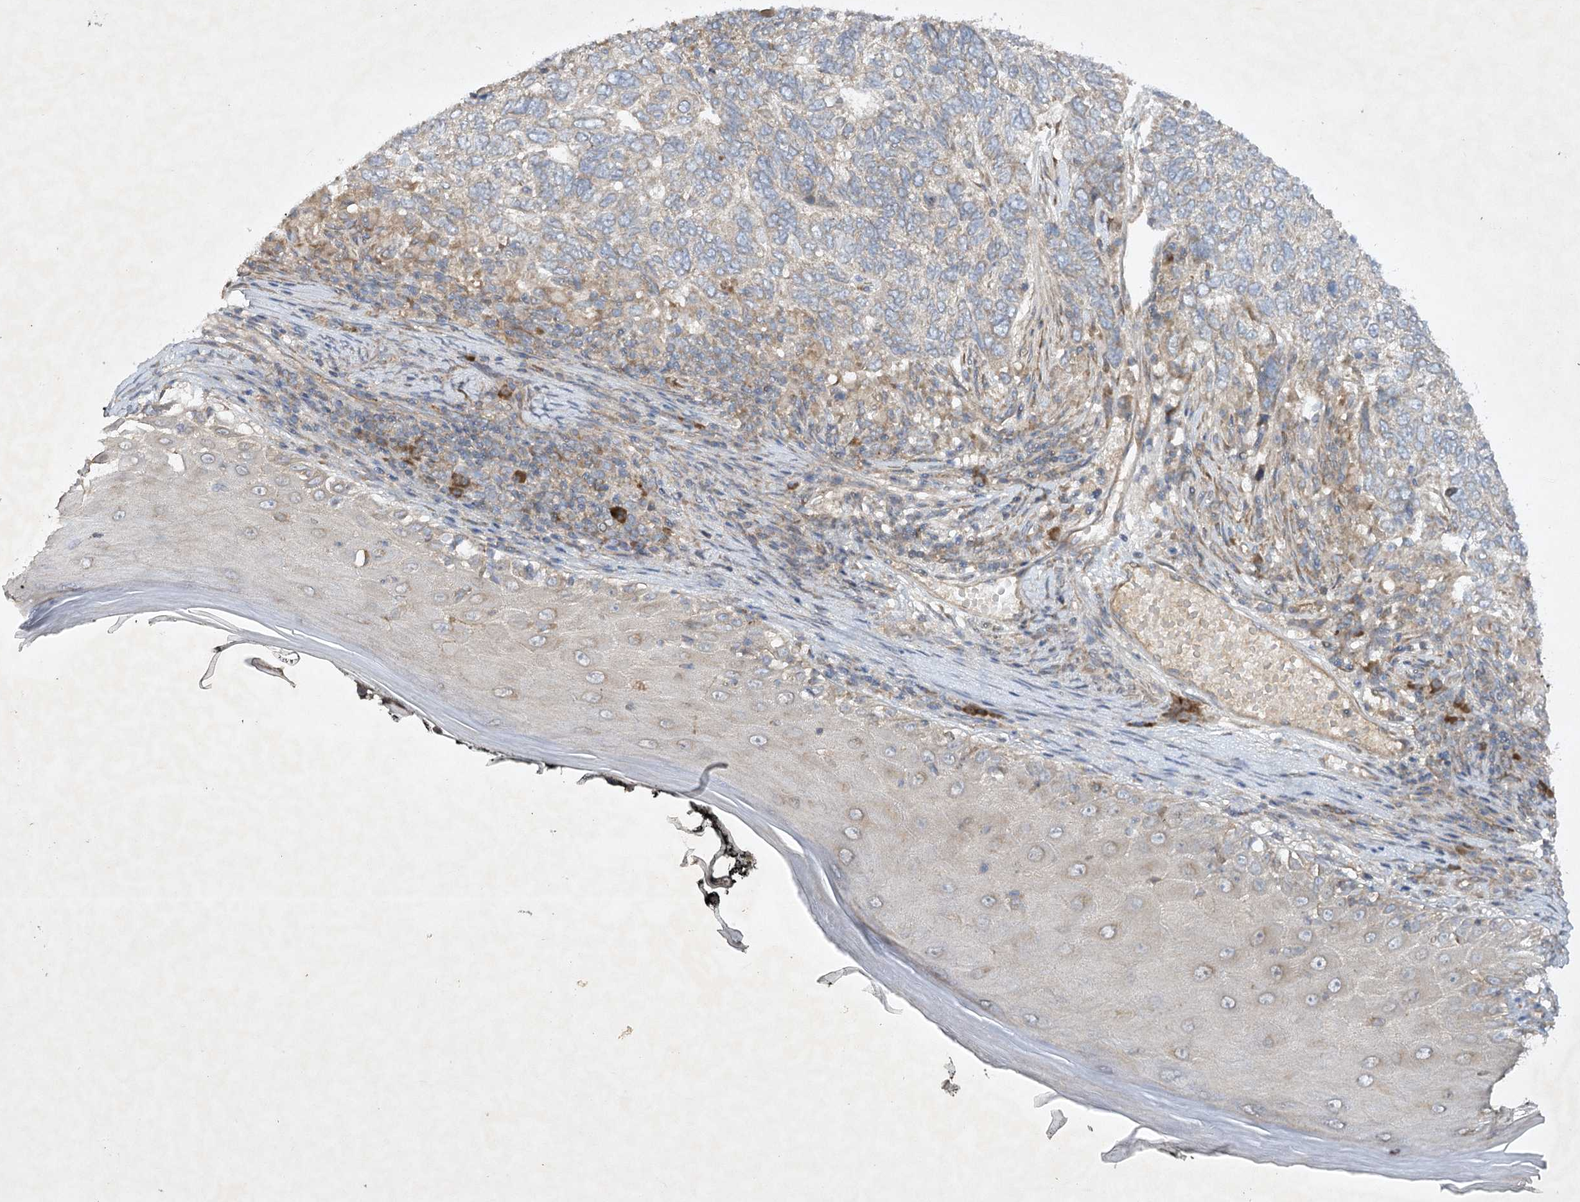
{"staining": {"intensity": "weak", "quantity": ">75%", "location": "cytoplasmic/membranous"}, "tissue": "skin cancer", "cell_type": "Tumor cells", "image_type": "cancer", "snomed": [{"axis": "morphology", "description": "Basal cell carcinoma"}, {"axis": "topography", "description": "Skin"}], "caption": "Weak cytoplasmic/membranous protein staining is present in approximately >75% of tumor cells in skin cancer (basal cell carcinoma).", "gene": "TRAF3IP1", "patient": {"sex": "female", "age": 65}}